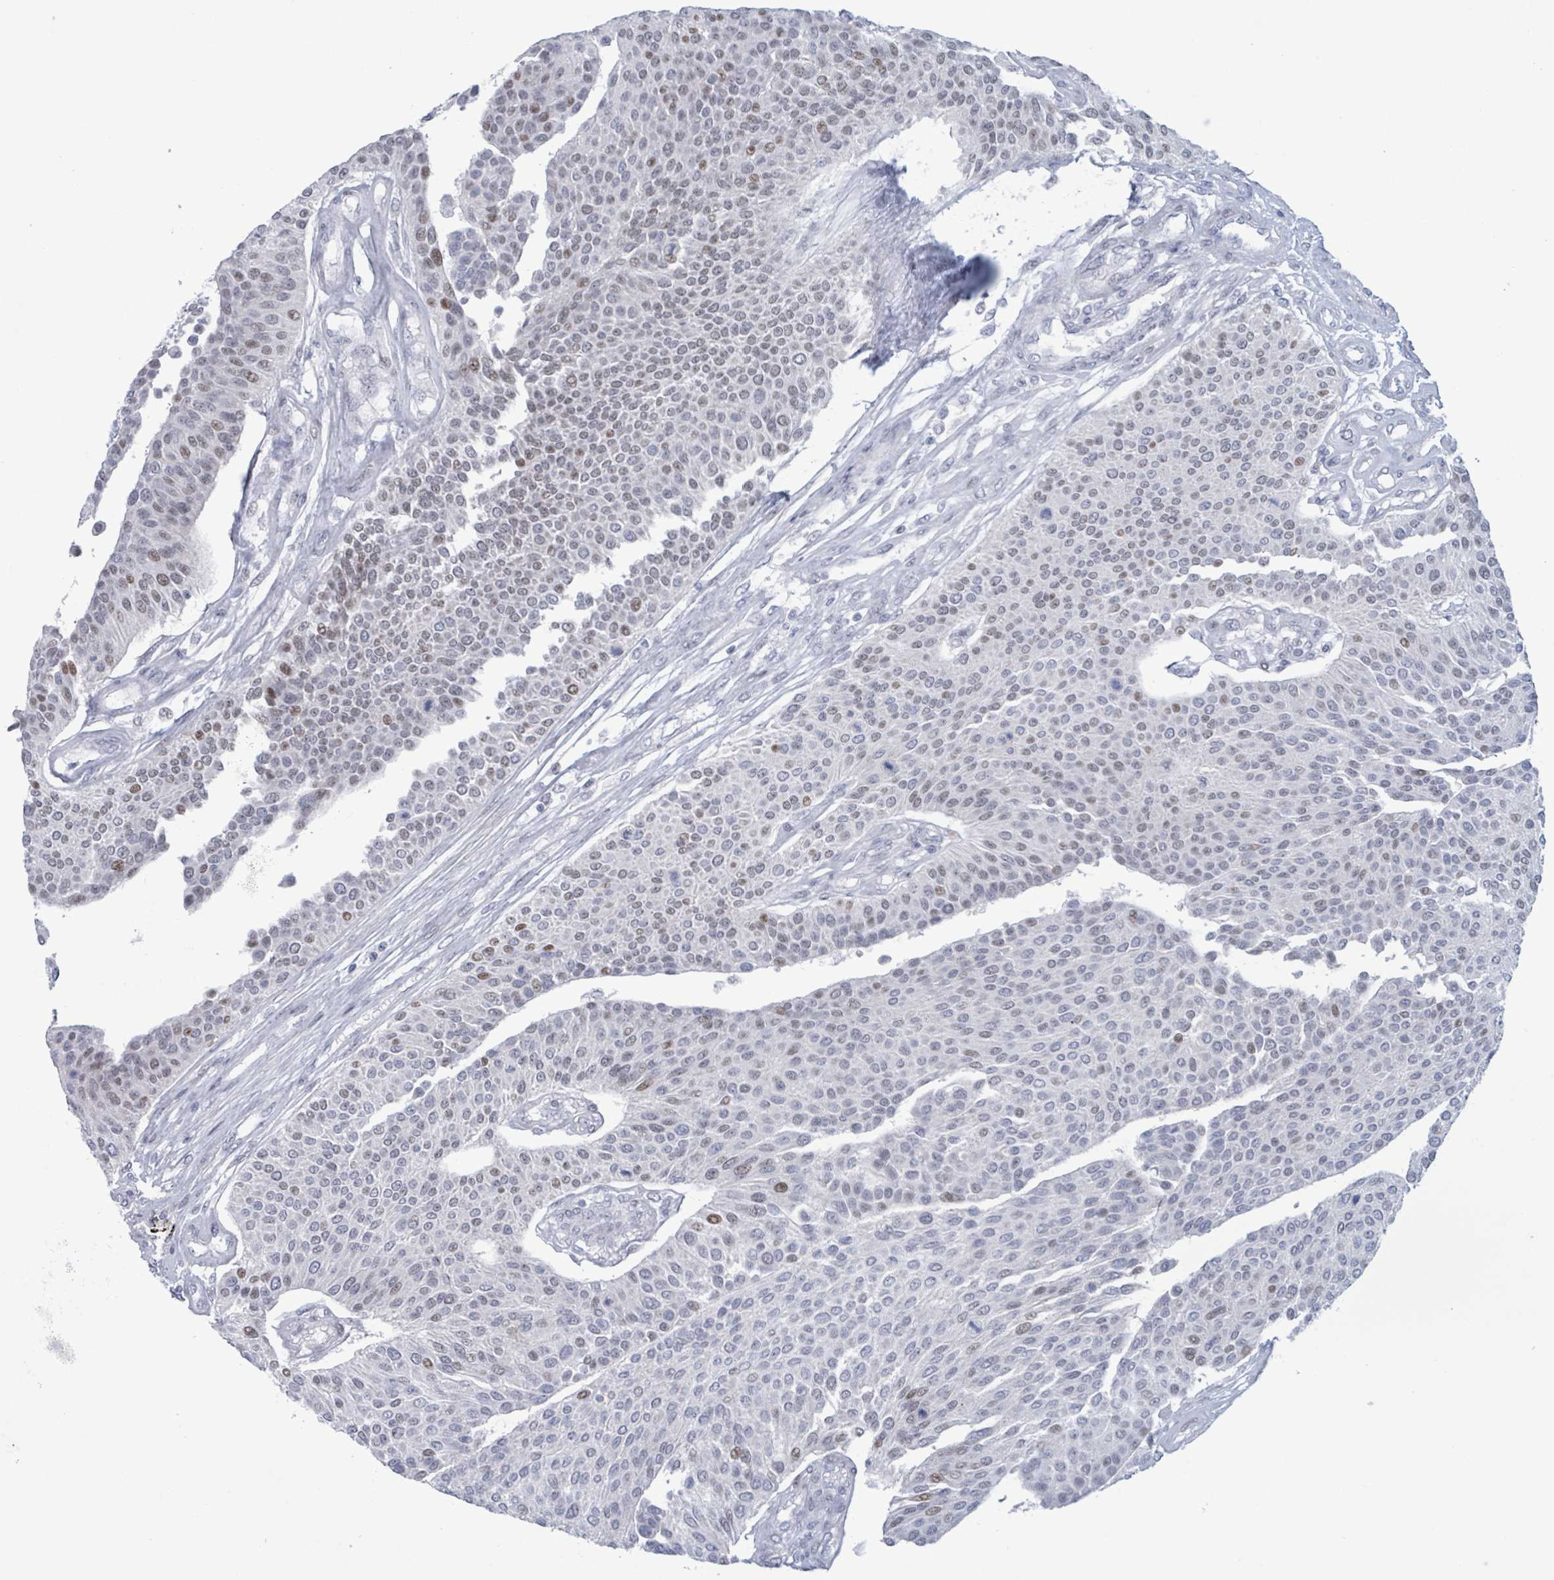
{"staining": {"intensity": "weak", "quantity": "25%-75%", "location": "nuclear"}, "tissue": "urothelial cancer", "cell_type": "Tumor cells", "image_type": "cancer", "snomed": [{"axis": "morphology", "description": "Urothelial carcinoma, NOS"}, {"axis": "topography", "description": "Urinary bladder"}], "caption": "Weak nuclear protein staining is present in about 25%-75% of tumor cells in transitional cell carcinoma.", "gene": "CT45A5", "patient": {"sex": "male", "age": 55}}